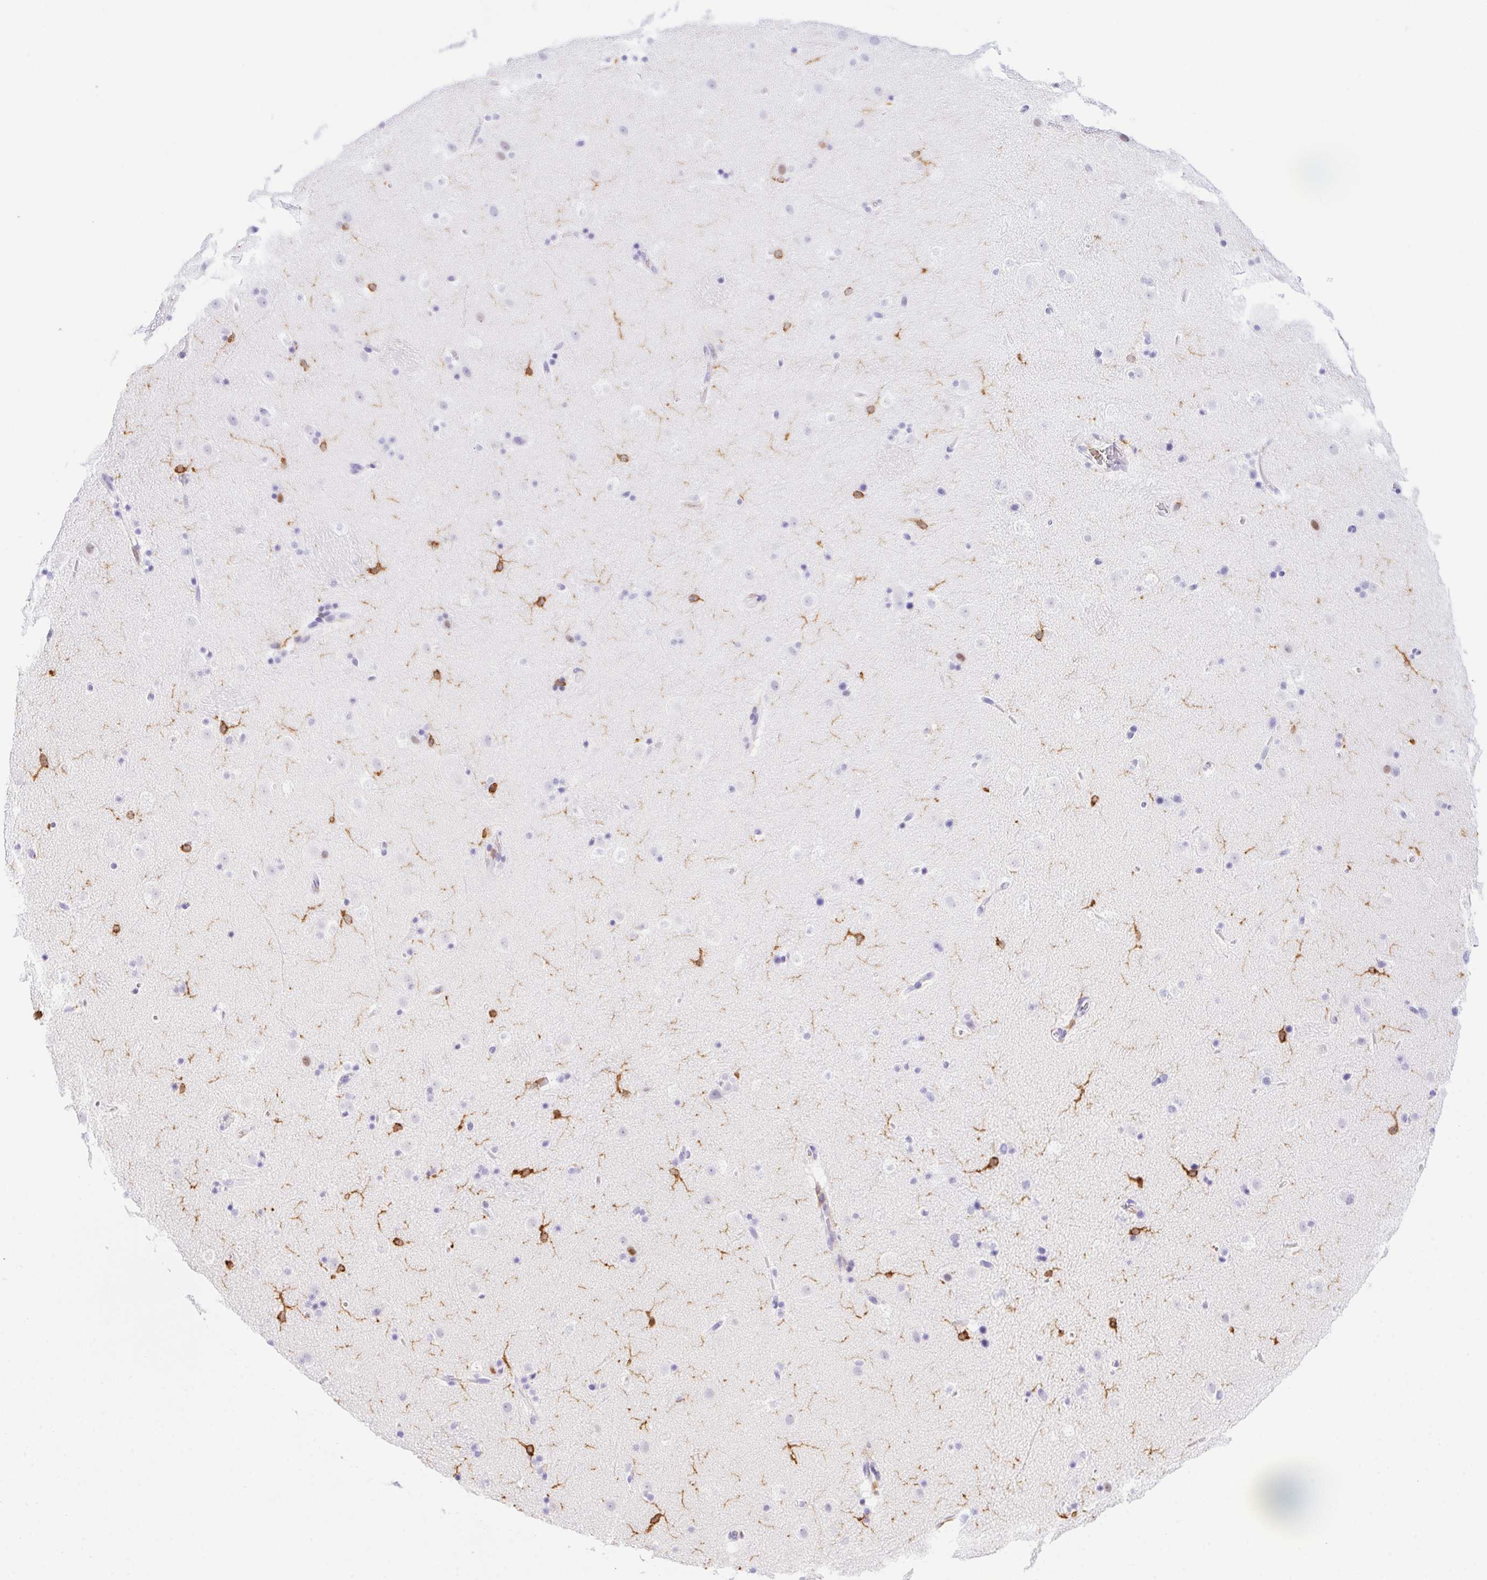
{"staining": {"intensity": "strong", "quantity": "<25%", "location": "cytoplasmic/membranous"}, "tissue": "caudate", "cell_type": "Glial cells", "image_type": "normal", "snomed": [{"axis": "morphology", "description": "Normal tissue, NOS"}, {"axis": "topography", "description": "Lateral ventricle wall"}], "caption": "Strong cytoplasmic/membranous protein positivity is present in approximately <25% of glial cells in caudate. The staining is performed using DAB brown chromogen to label protein expression. The nuclei are counter-stained blue using hematoxylin.", "gene": "APBB1IP", "patient": {"sex": "male", "age": 37}}